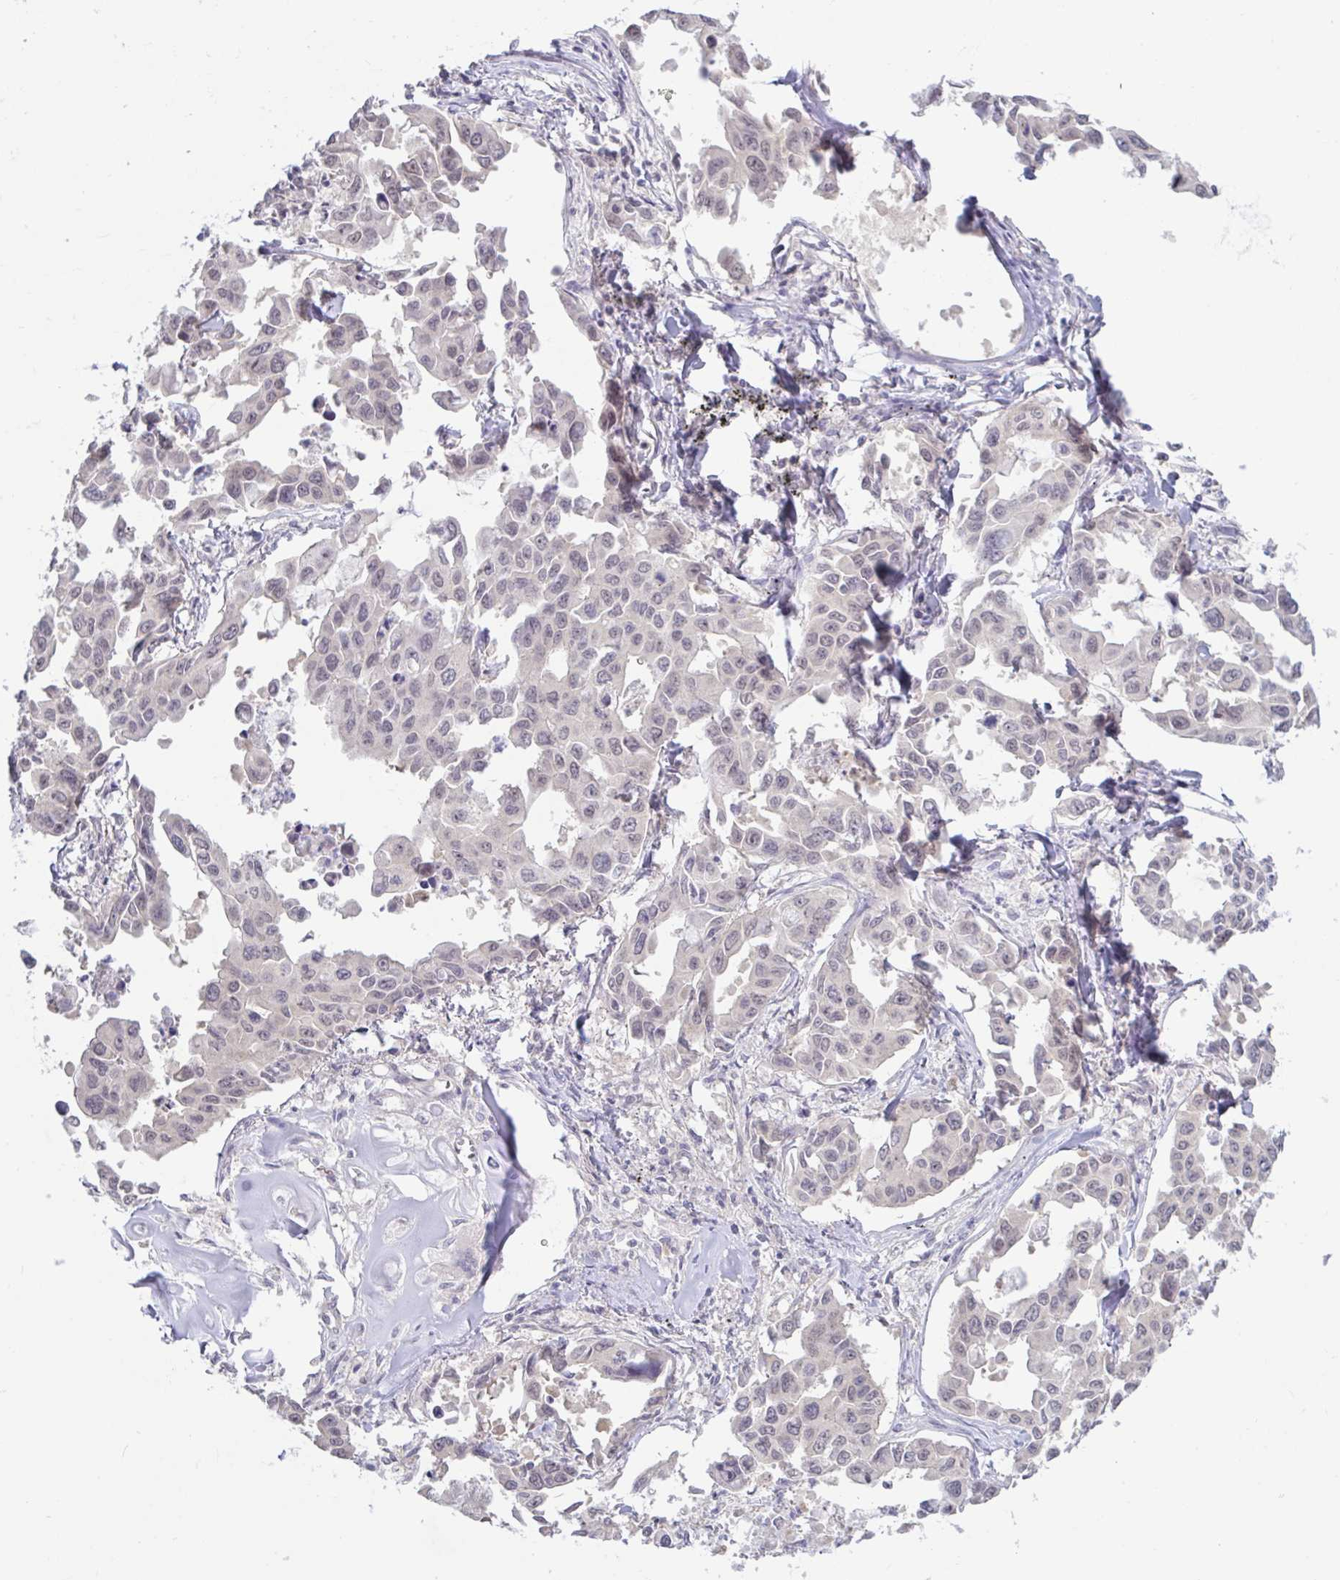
{"staining": {"intensity": "weak", "quantity": "<25%", "location": "nuclear"}, "tissue": "lung cancer", "cell_type": "Tumor cells", "image_type": "cancer", "snomed": [{"axis": "morphology", "description": "Adenocarcinoma, NOS"}, {"axis": "topography", "description": "Lung"}], "caption": "DAB (3,3'-diaminobenzidine) immunohistochemical staining of lung cancer (adenocarcinoma) exhibits no significant expression in tumor cells.", "gene": "HYPK", "patient": {"sex": "male", "age": 64}}